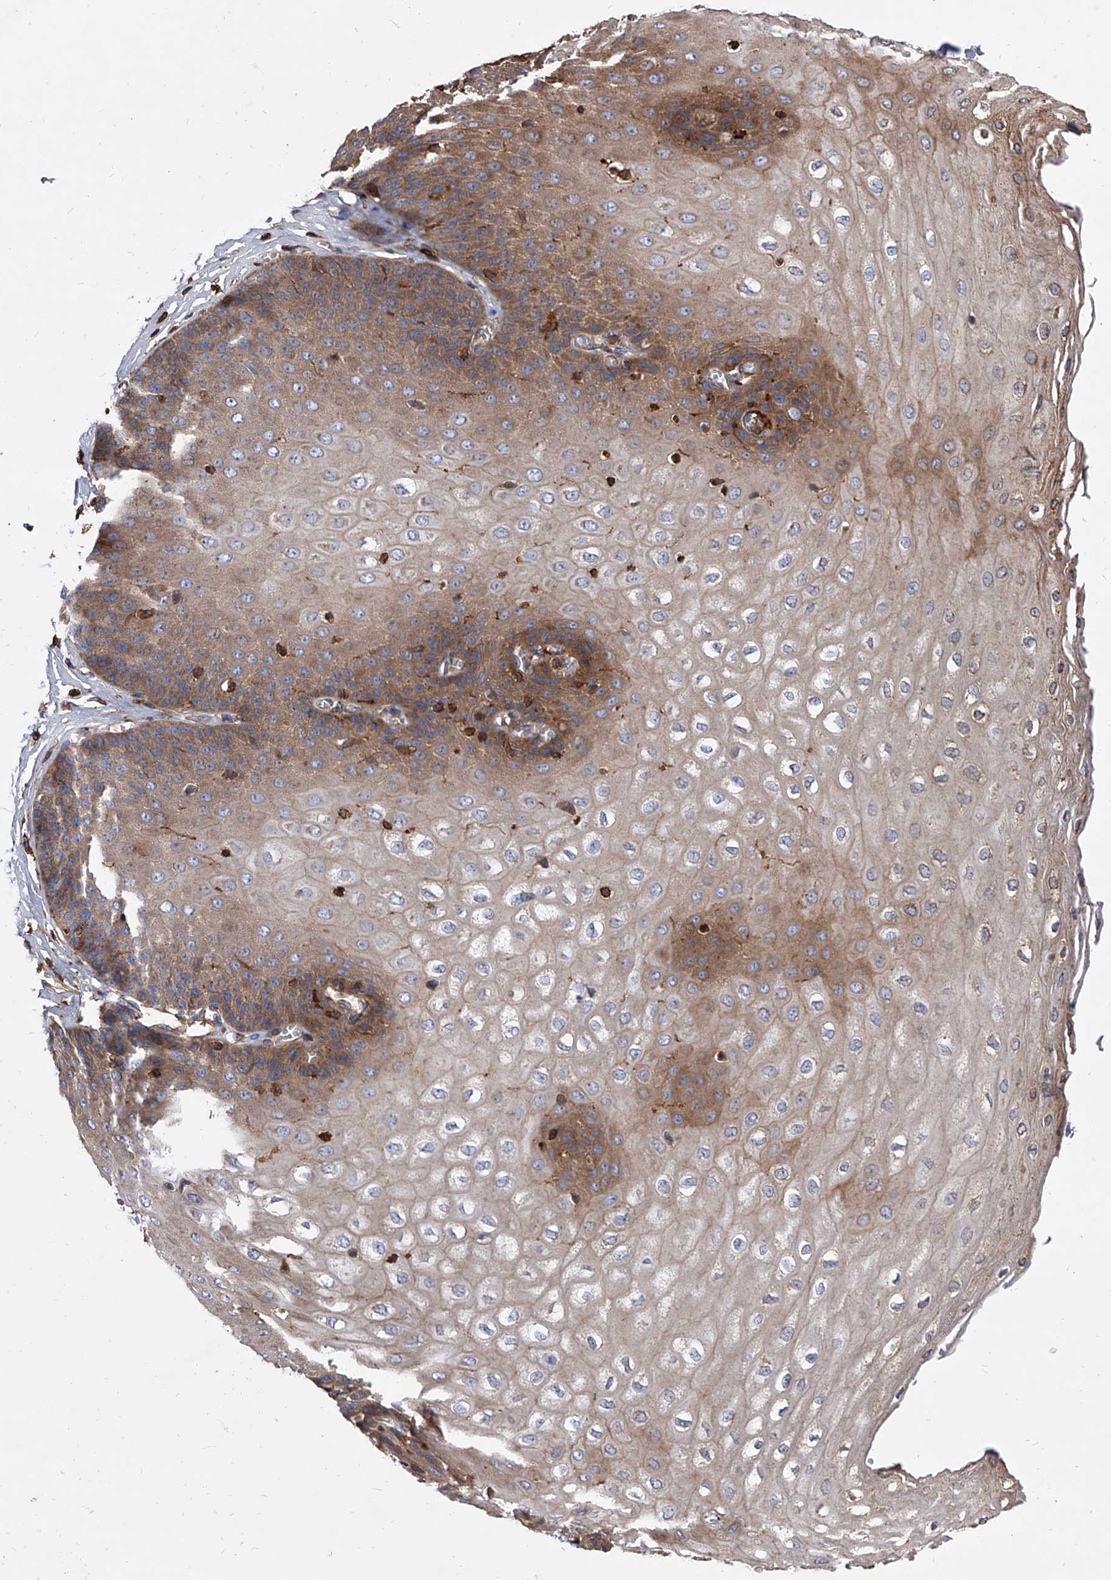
{"staining": {"intensity": "moderate", "quantity": ">75%", "location": "cytoplasmic/membranous"}, "tissue": "esophagus", "cell_type": "Squamous epithelial cells", "image_type": "normal", "snomed": [{"axis": "morphology", "description": "Normal tissue, NOS"}, {"axis": "topography", "description": "Esophagus"}], "caption": "Immunohistochemistry of normal esophagus reveals medium levels of moderate cytoplasmic/membranous positivity in approximately >75% of squamous epithelial cells. Ihc stains the protein of interest in brown and the nuclei are stained blue.", "gene": "PISD", "patient": {"sex": "male", "age": 60}}